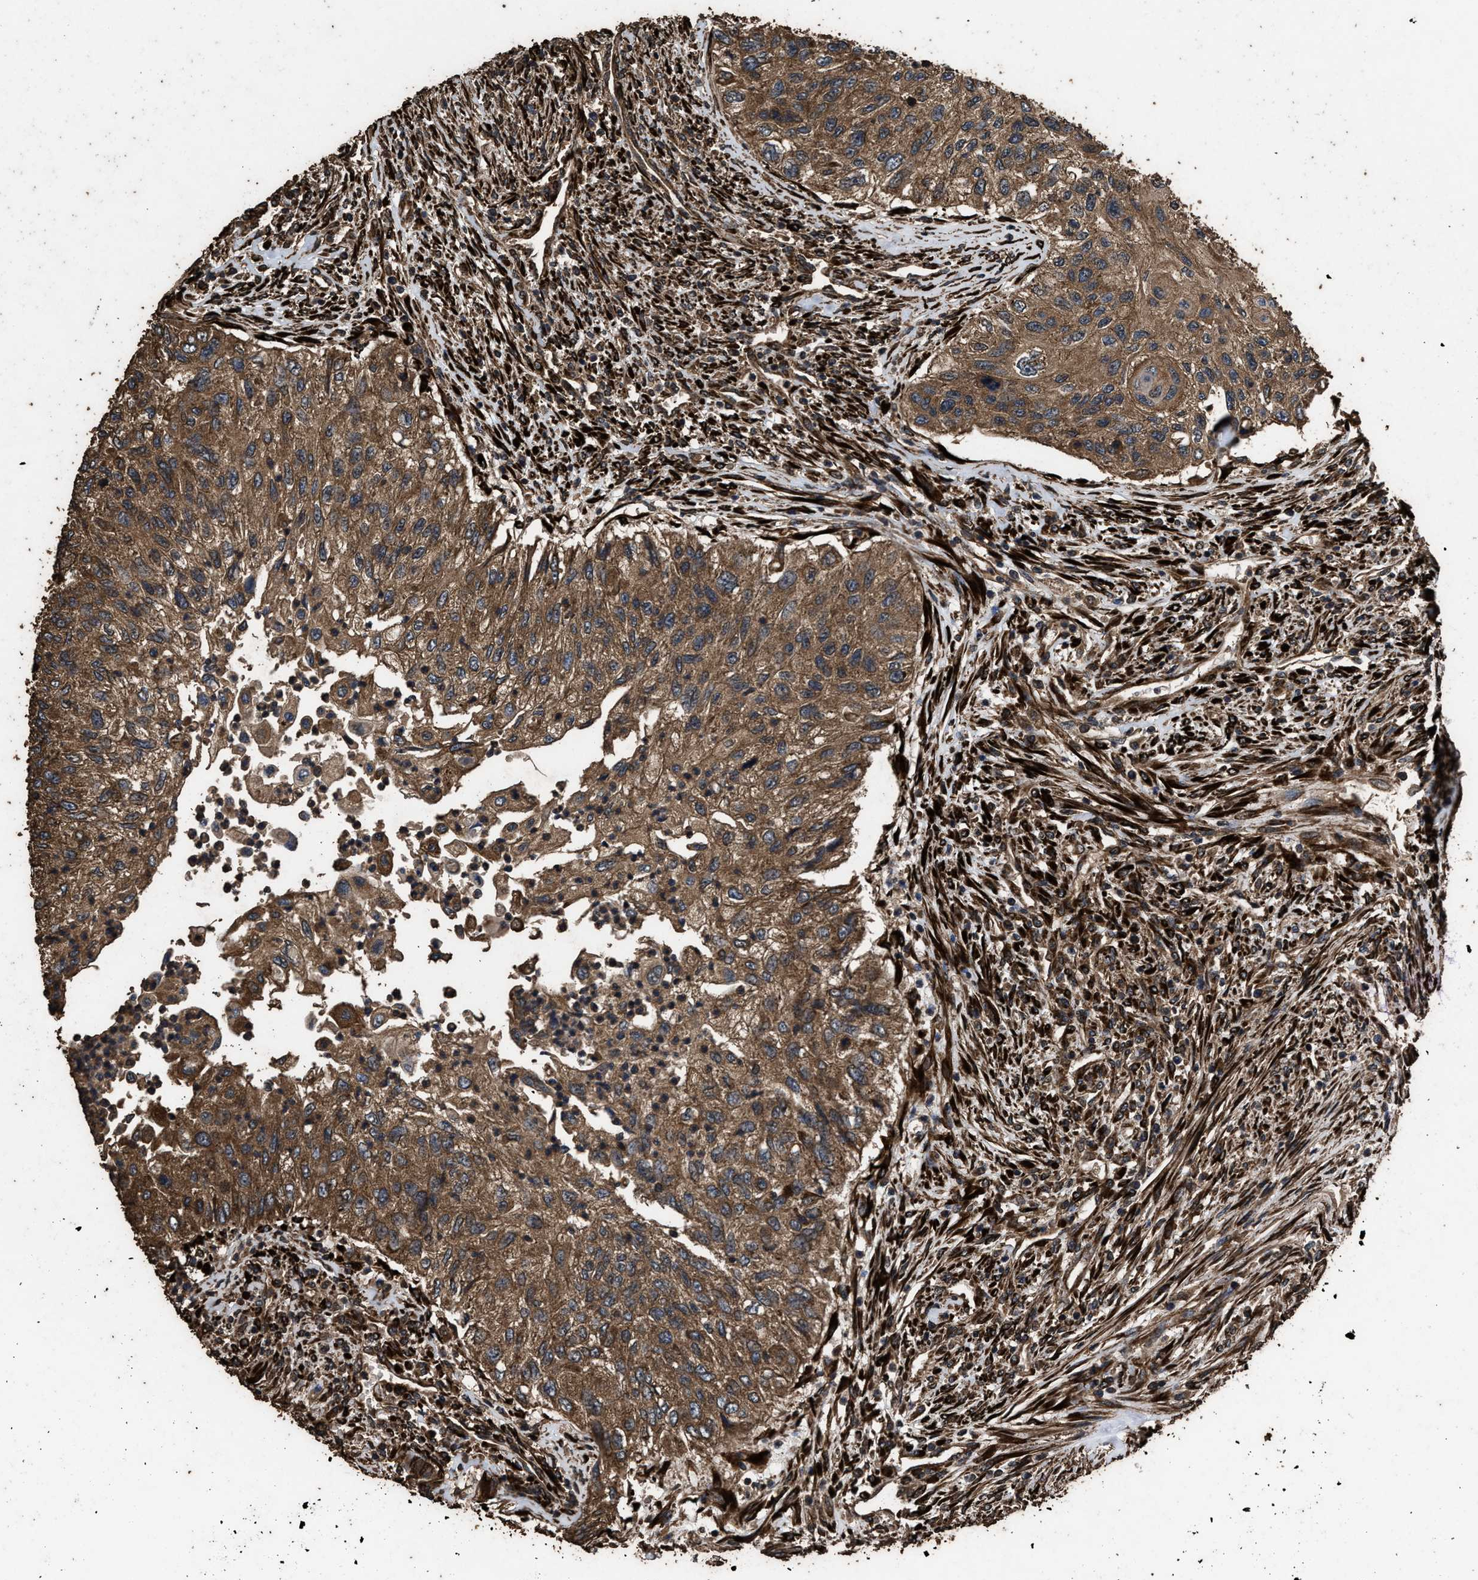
{"staining": {"intensity": "strong", "quantity": ">75%", "location": "cytoplasmic/membranous"}, "tissue": "urothelial cancer", "cell_type": "Tumor cells", "image_type": "cancer", "snomed": [{"axis": "morphology", "description": "Urothelial carcinoma, High grade"}, {"axis": "topography", "description": "Urinary bladder"}], "caption": "Approximately >75% of tumor cells in human urothelial cancer reveal strong cytoplasmic/membranous protein positivity as visualized by brown immunohistochemical staining.", "gene": "ZMYND19", "patient": {"sex": "female", "age": 60}}